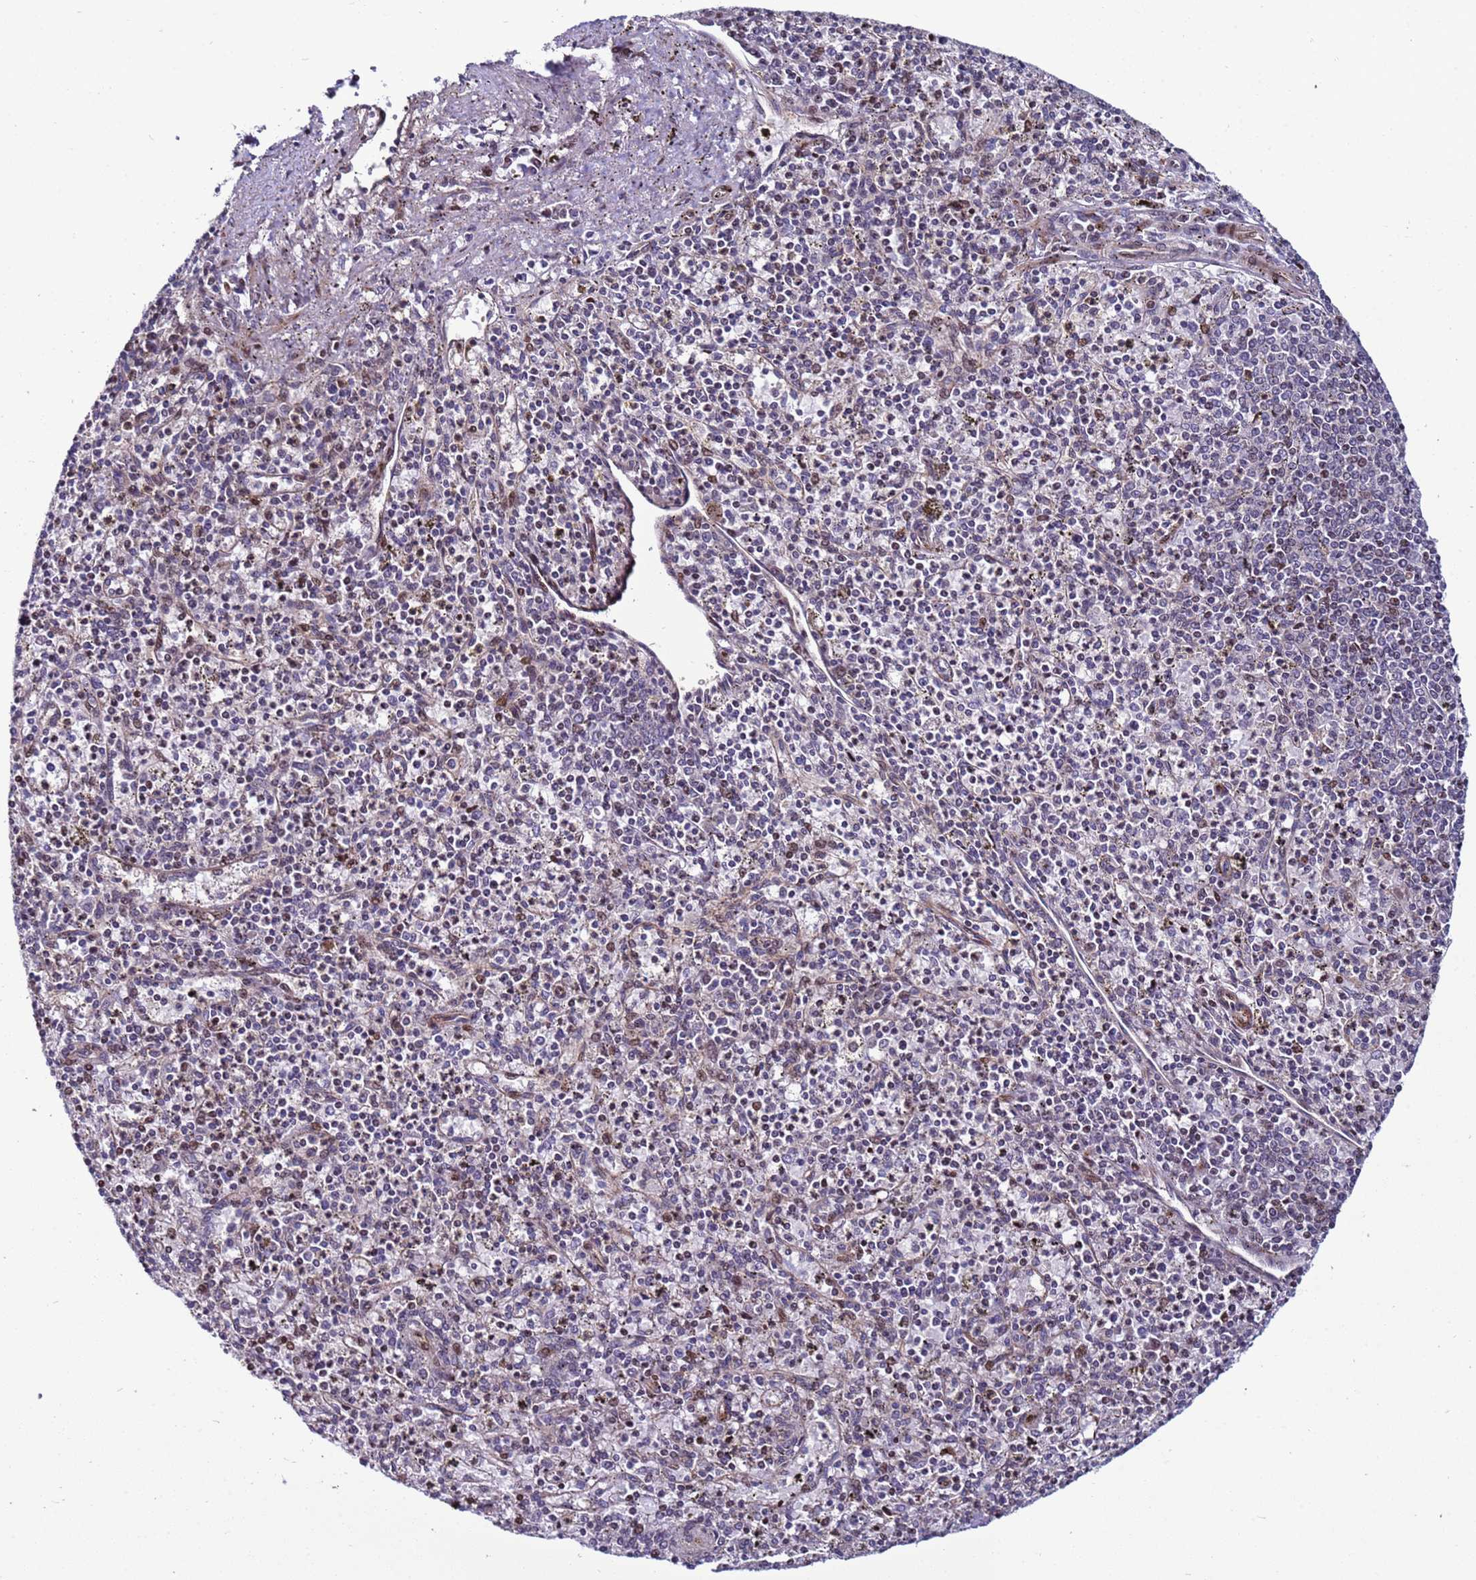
{"staining": {"intensity": "moderate", "quantity": "<25%", "location": "nuclear"}, "tissue": "spleen", "cell_type": "Cells in red pulp", "image_type": "normal", "snomed": [{"axis": "morphology", "description": "Normal tissue, NOS"}, {"axis": "topography", "description": "Spleen"}], "caption": "This is an image of immunohistochemistry staining of benign spleen, which shows moderate positivity in the nuclear of cells in red pulp.", "gene": "WBP11", "patient": {"sex": "male", "age": 72}}